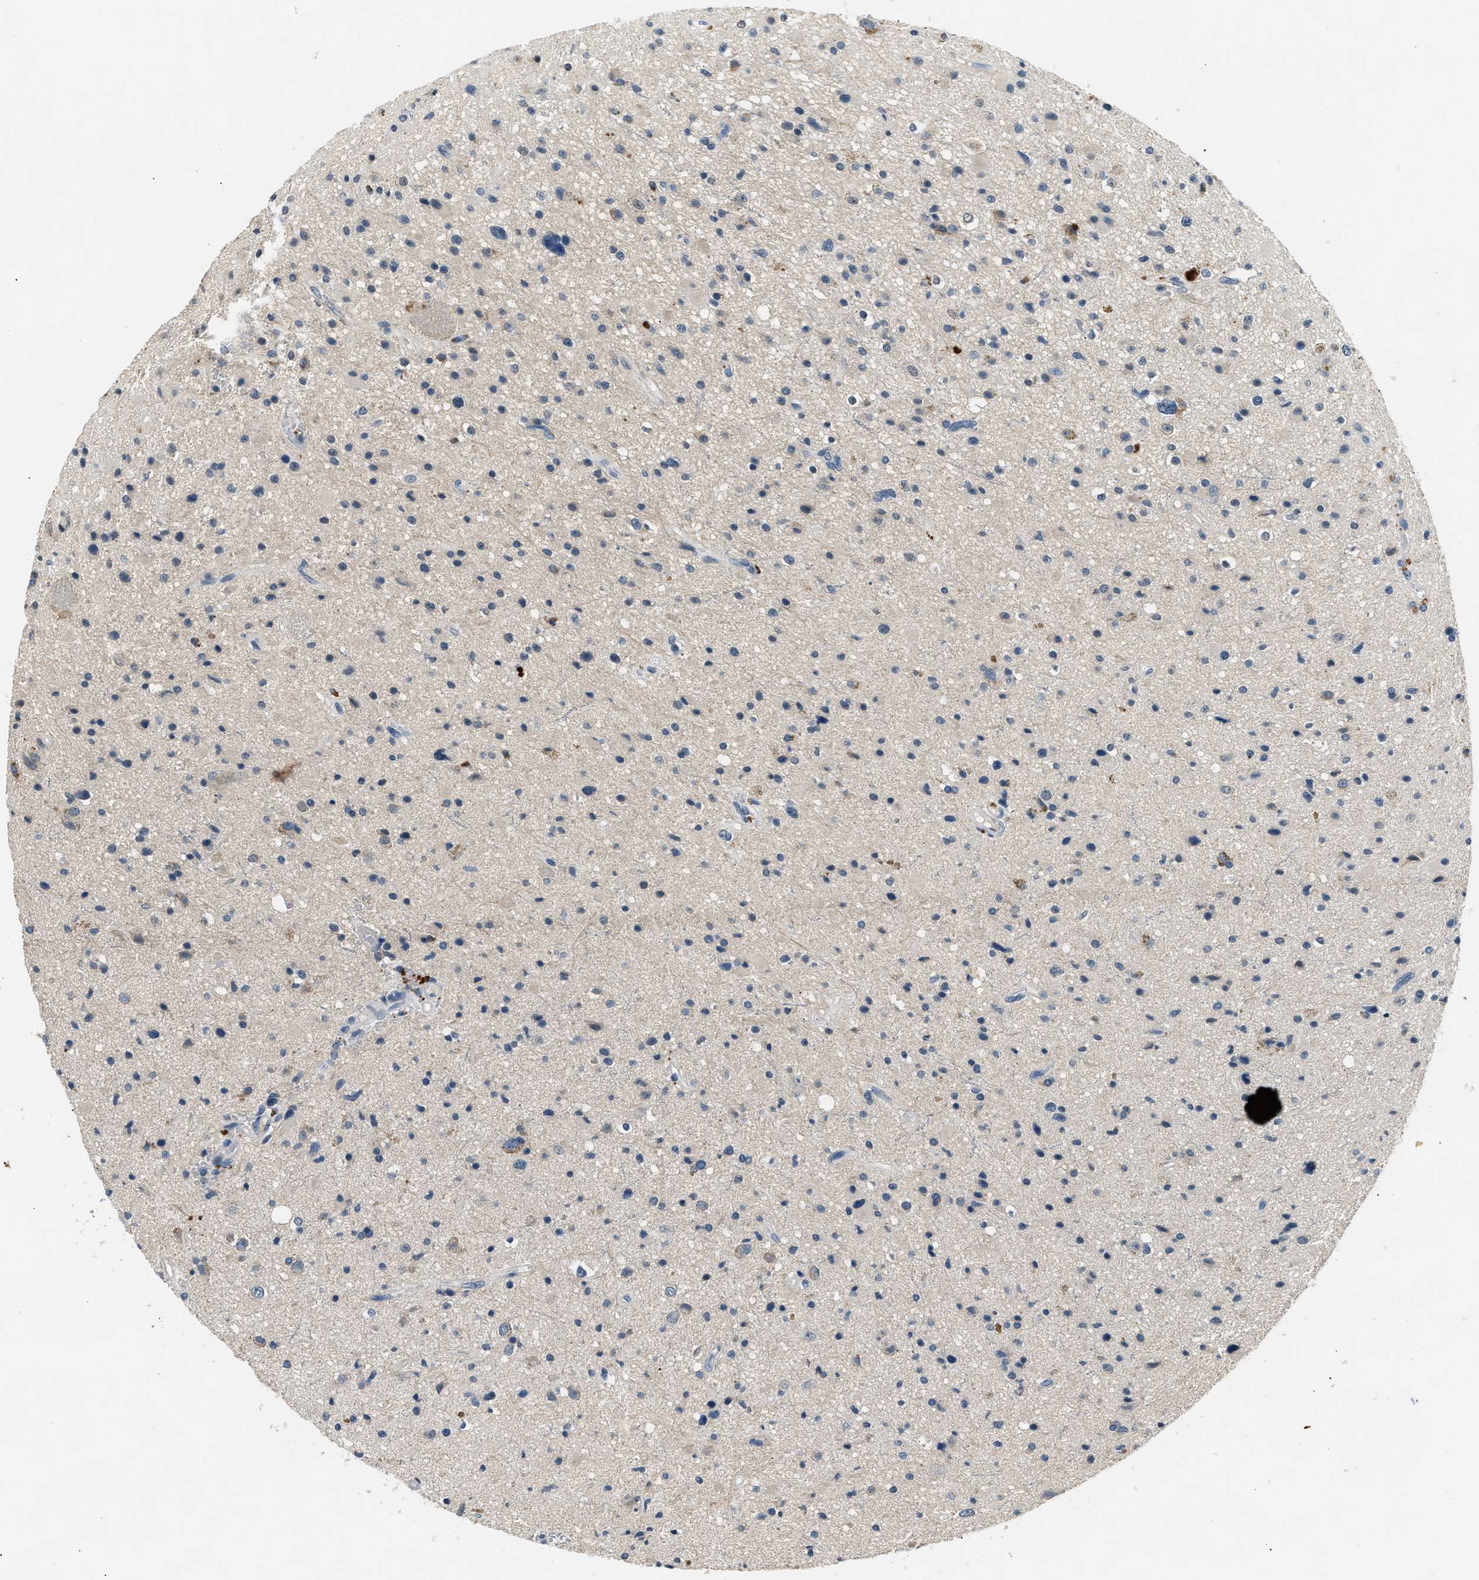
{"staining": {"intensity": "negative", "quantity": "none", "location": "none"}, "tissue": "glioma", "cell_type": "Tumor cells", "image_type": "cancer", "snomed": [{"axis": "morphology", "description": "Glioma, malignant, High grade"}, {"axis": "topography", "description": "Brain"}], "caption": "Immunohistochemical staining of human glioma shows no significant positivity in tumor cells.", "gene": "INHA", "patient": {"sex": "male", "age": 33}}